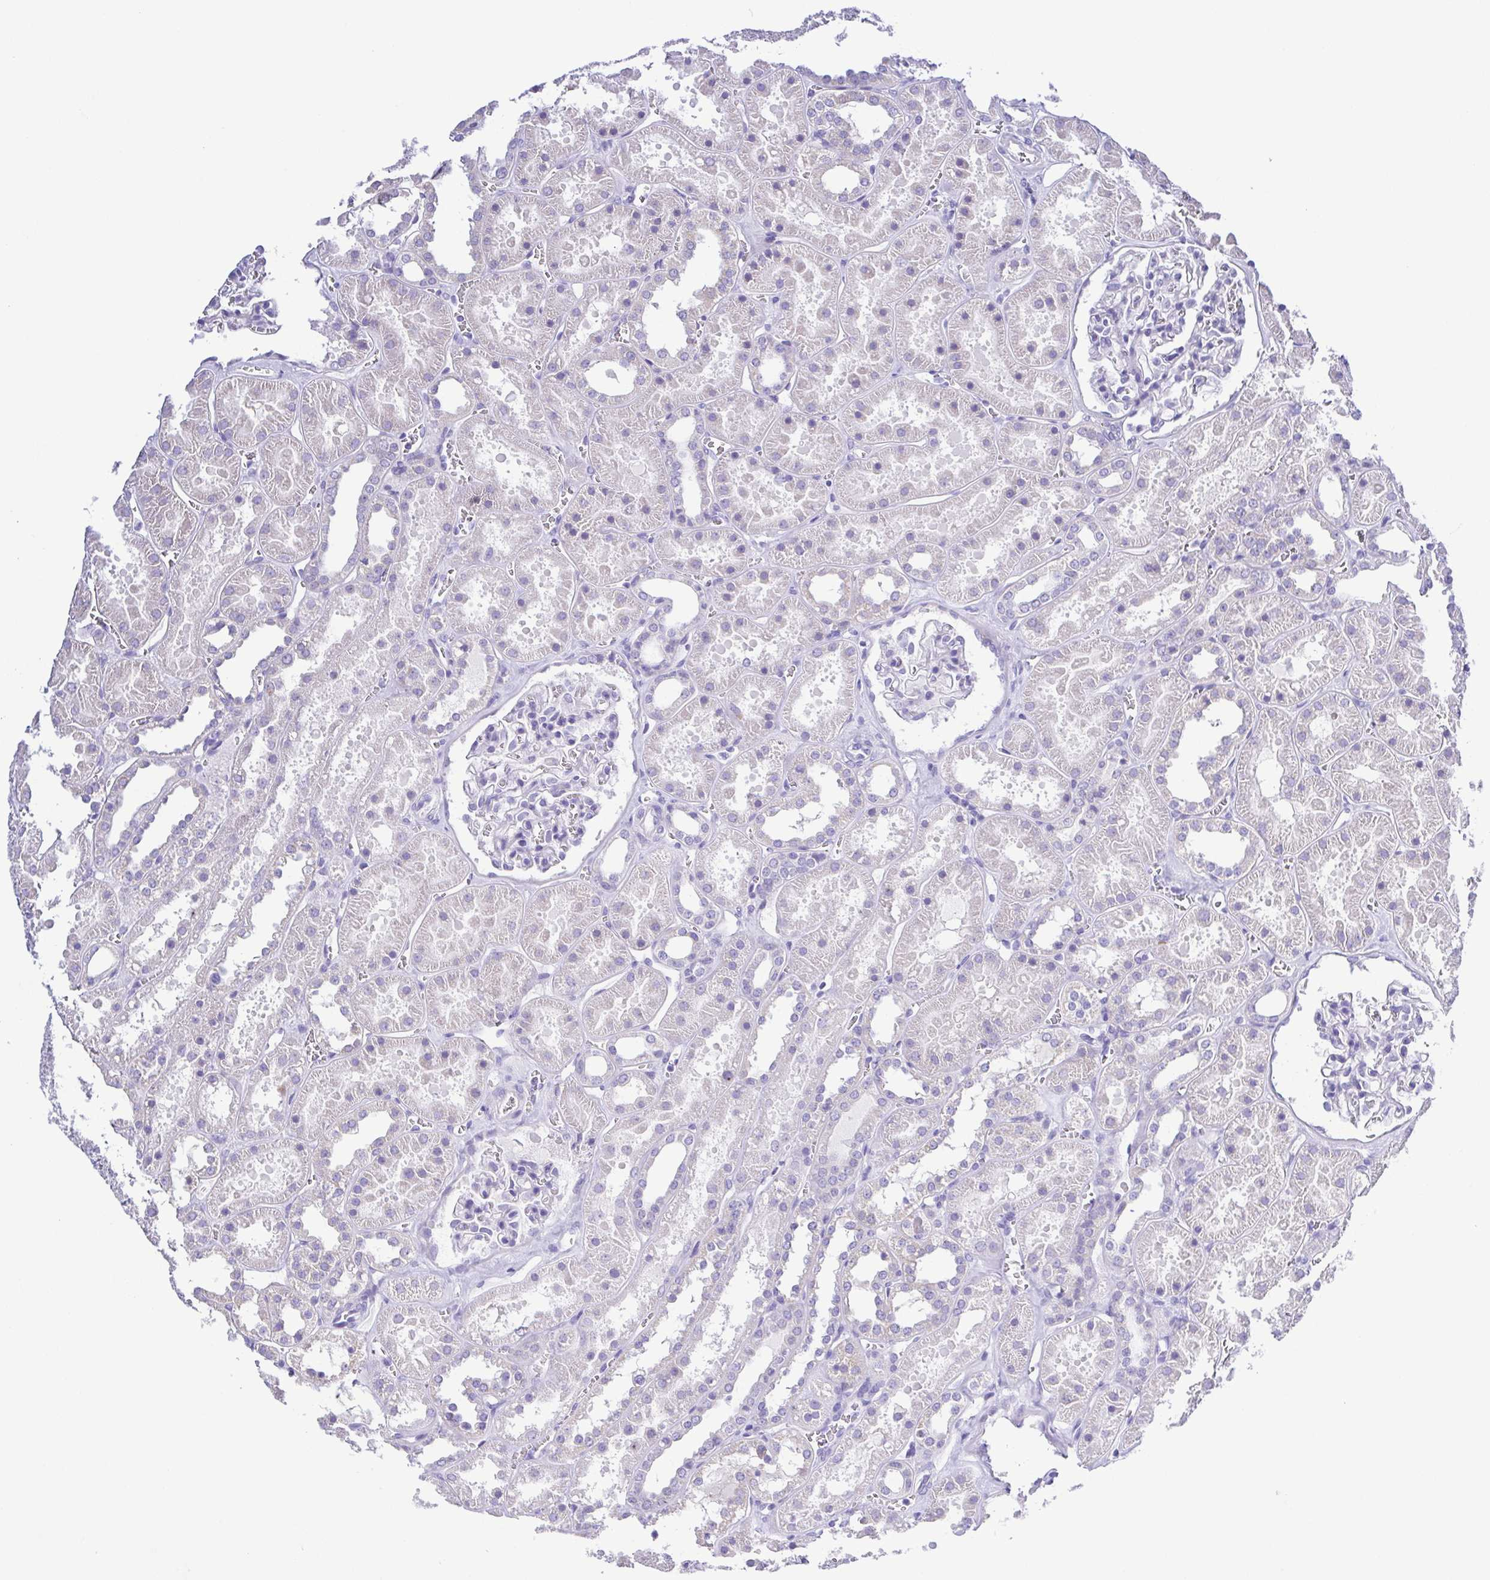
{"staining": {"intensity": "negative", "quantity": "none", "location": "none"}, "tissue": "kidney", "cell_type": "Cells in glomeruli", "image_type": "normal", "snomed": [{"axis": "morphology", "description": "Normal tissue, NOS"}, {"axis": "topography", "description": "Kidney"}], "caption": "Micrograph shows no significant protein staining in cells in glomeruli of benign kidney. The staining is performed using DAB brown chromogen with nuclei counter-stained in using hematoxylin.", "gene": "CD72", "patient": {"sex": "female", "age": 41}}